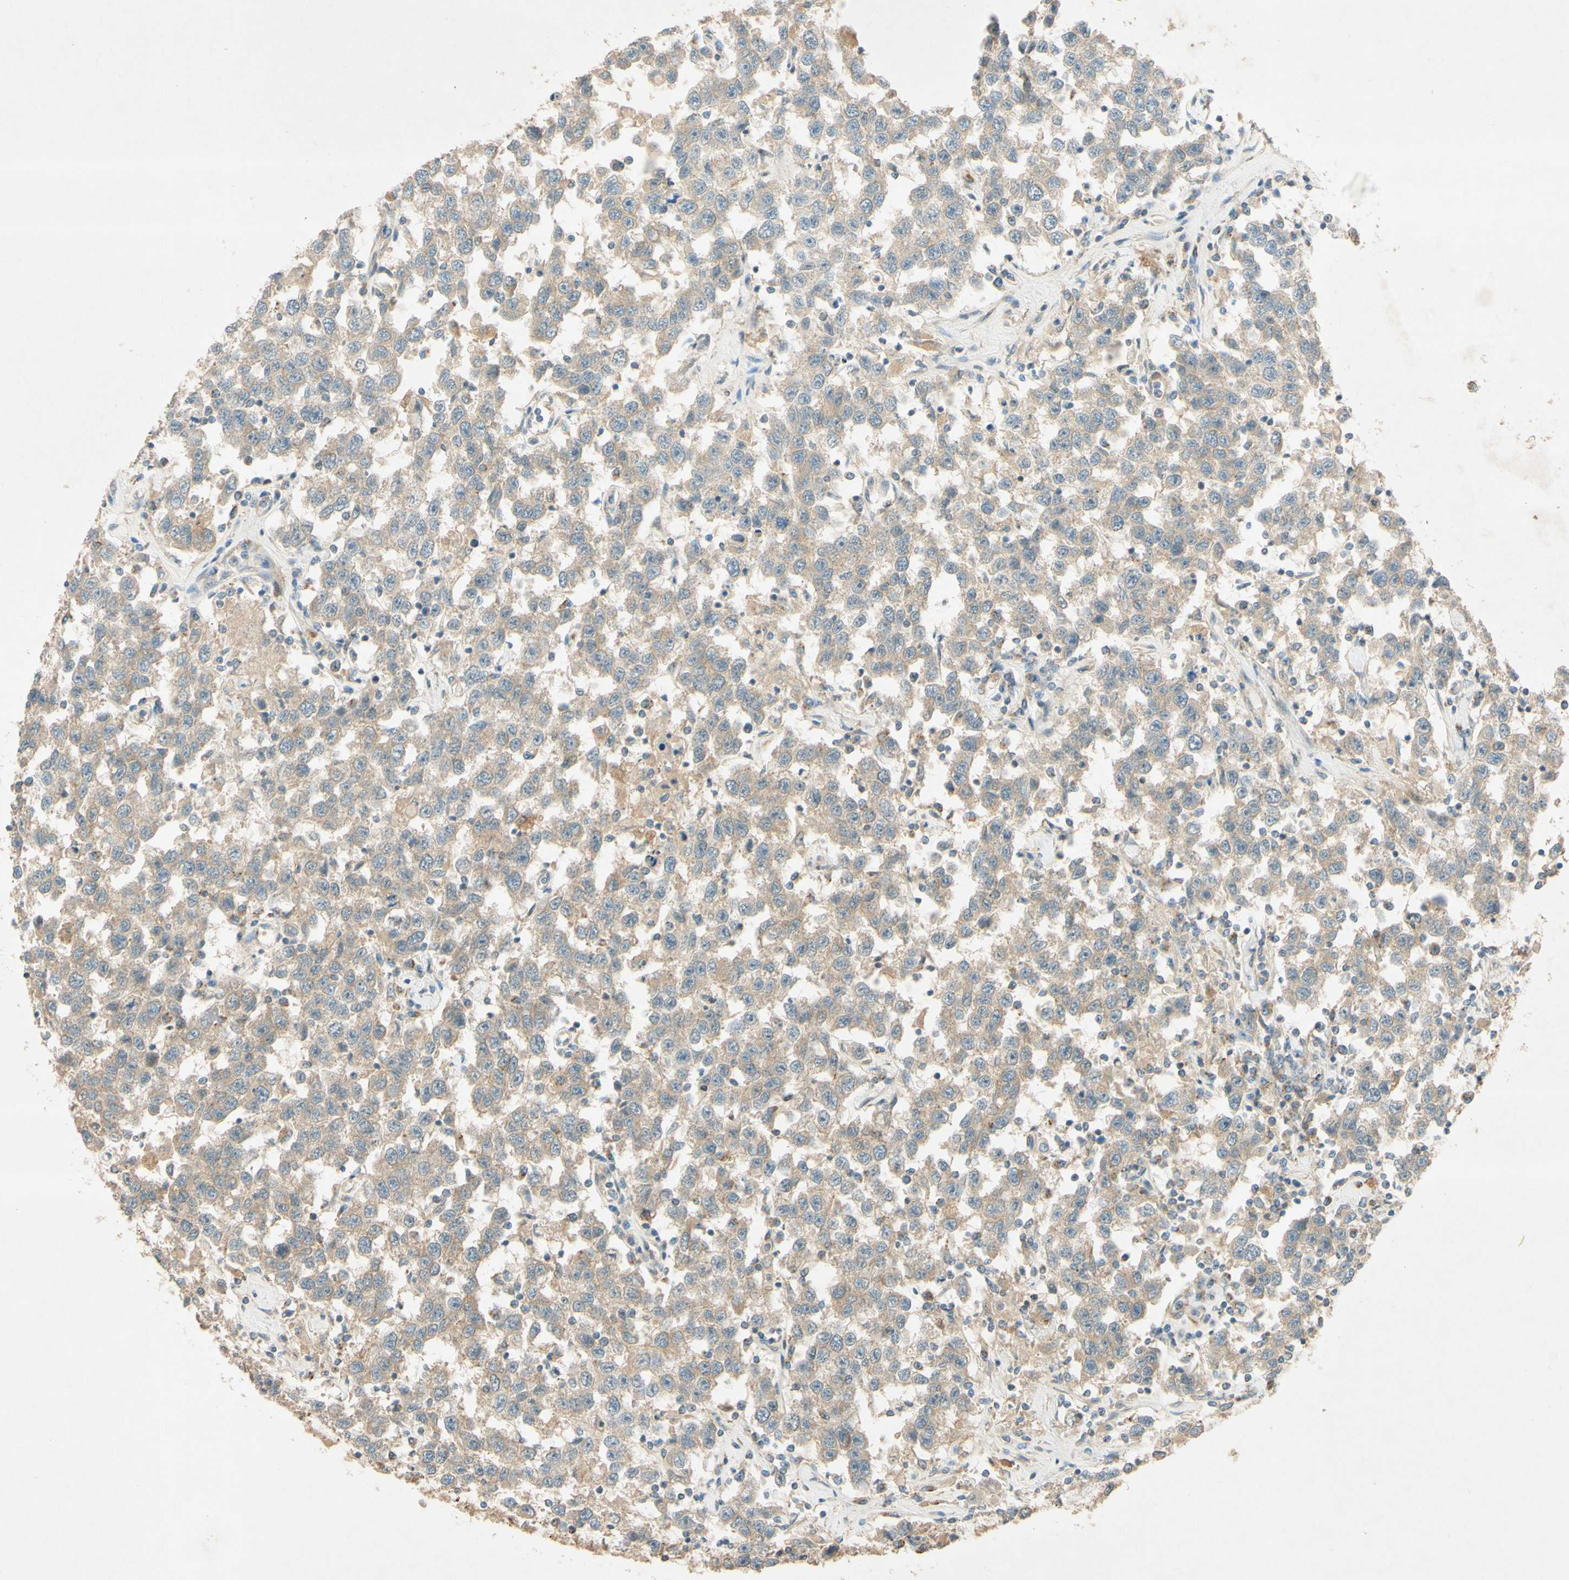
{"staining": {"intensity": "weak", "quantity": ">75%", "location": "cytoplasmic/membranous"}, "tissue": "testis cancer", "cell_type": "Tumor cells", "image_type": "cancer", "snomed": [{"axis": "morphology", "description": "Seminoma, NOS"}, {"axis": "topography", "description": "Testis"}], "caption": "Weak cytoplasmic/membranous staining is identified in about >75% of tumor cells in testis cancer. Using DAB (3,3'-diaminobenzidine) (brown) and hematoxylin (blue) stains, captured at high magnification using brightfield microscopy.", "gene": "ADAM17", "patient": {"sex": "male", "age": 41}}